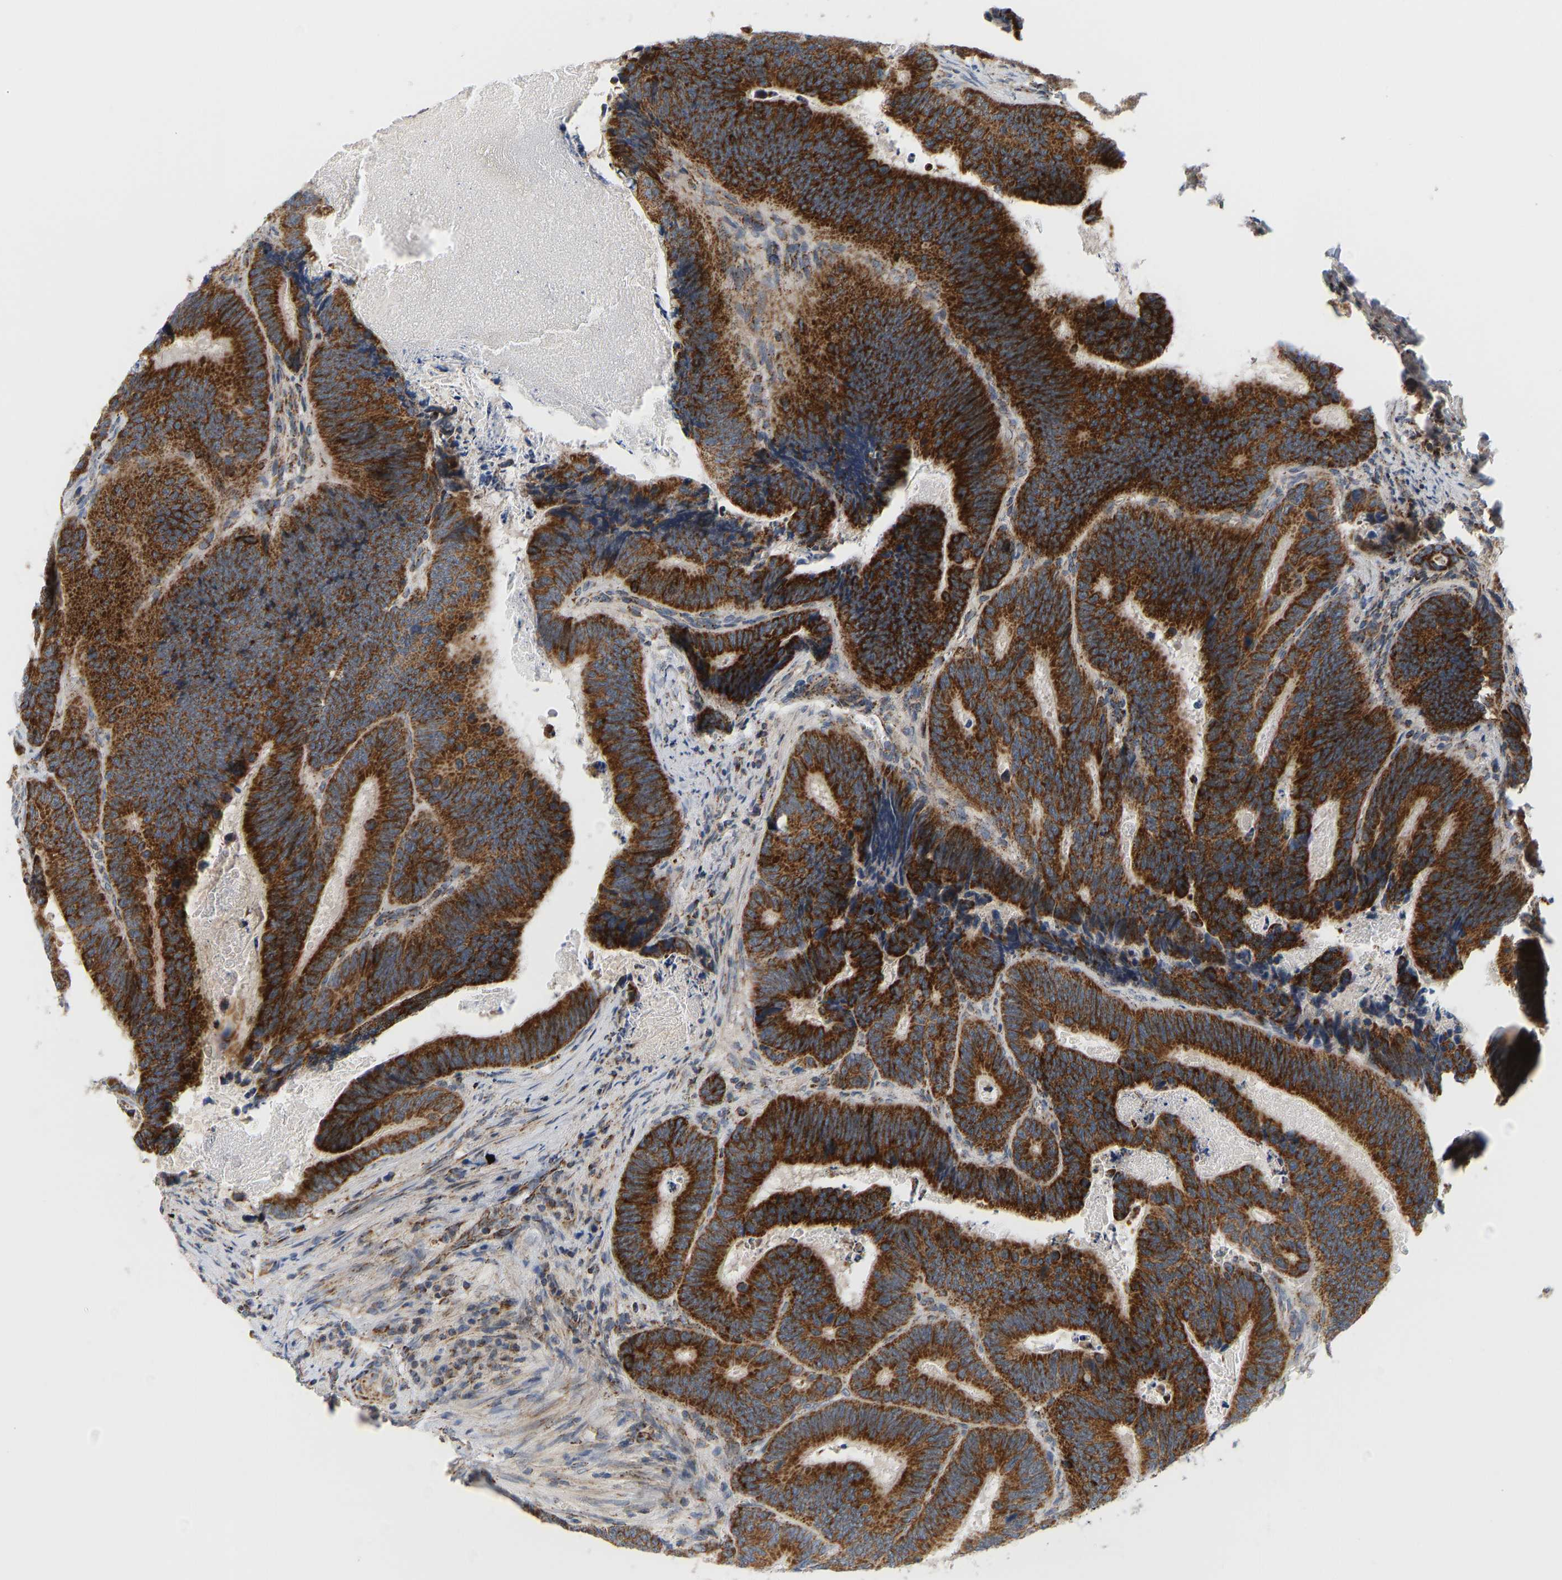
{"staining": {"intensity": "strong", "quantity": ">75%", "location": "cytoplasmic/membranous"}, "tissue": "colorectal cancer", "cell_type": "Tumor cells", "image_type": "cancer", "snomed": [{"axis": "morphology", "description": "Inflammation, NOS"}, {"axis": "morphology", "description": "Adenocarcinoma, NOS"}, {"axis": "topography", "description": "Colon"}], "caption": "DAB (3,3'-diaminobenzidine) immunohistochemical staining of human colorectal cancer (adenocarcinoma) shows strong cytoplasmic/membranous protein expression in about >75% of tumor cells. The staining was performed using DAB (3,3'-diaminobenzidine) to visualize the protein expression in brown, while the nuclei were stained in blue with hematoxylin (Magnification: 20x).", "gene": "GPSM2", "patient": {"sex": "male", "age": 72}}